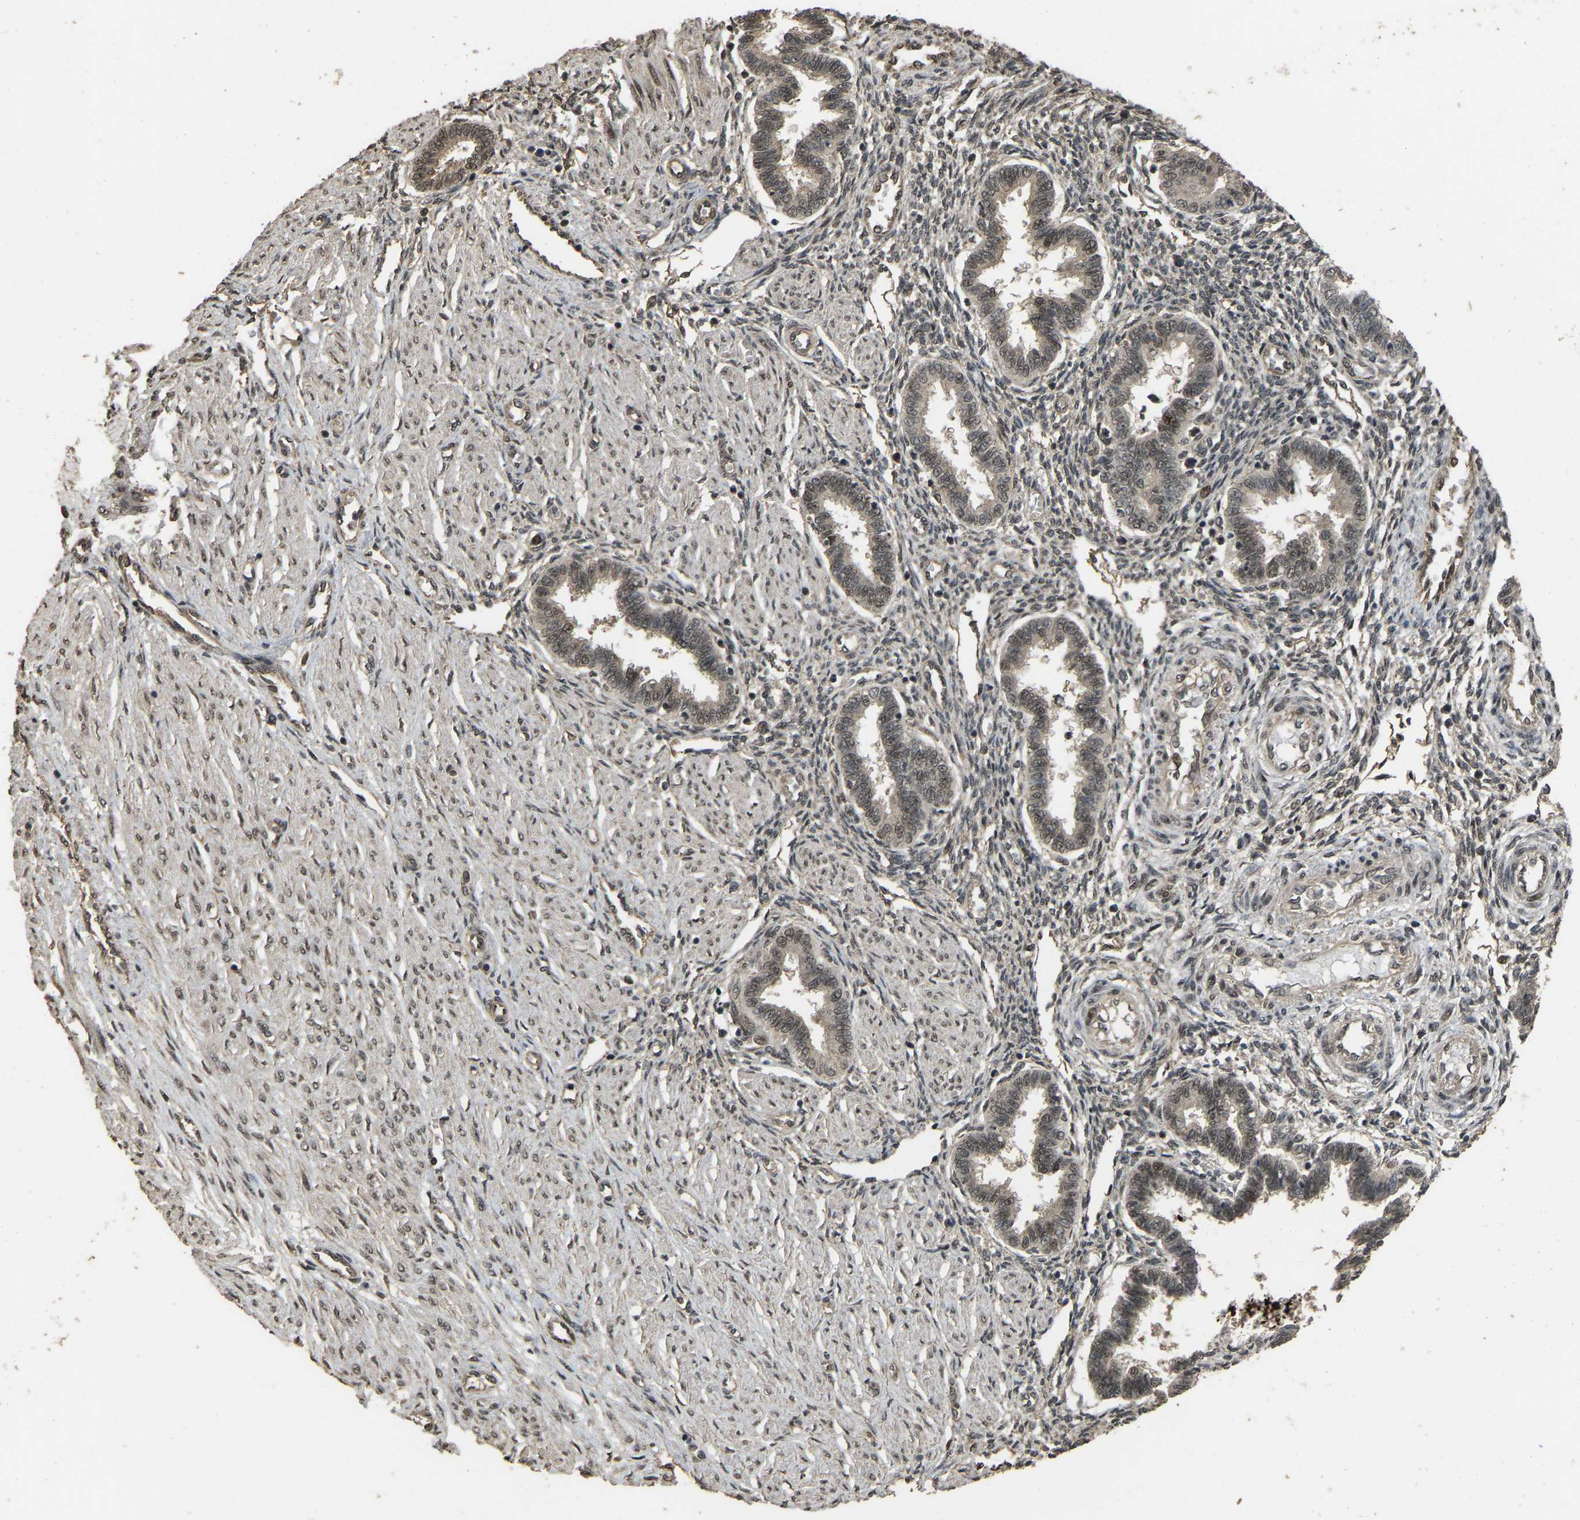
{"staining": {"intensity": "negative", "quantity": "none", "location": "none"}, "tissue": "endometrium", "cell_type": "Cells in endometrial stroma", "image_type": "normal", "snomed": [{"axis": "morphology", "description": "Normal tissue, NOS"}, {"axis": "topography", "description": "Endometrium"}], "caption": "Immunohistochemical staining of unremarkable endometrium displays no significant positivity in cells in endometrial stroma. Nuclei are stained in blue.", "gene": "ARHGAP23", "patient": {"sex": "female", "age": 33}}